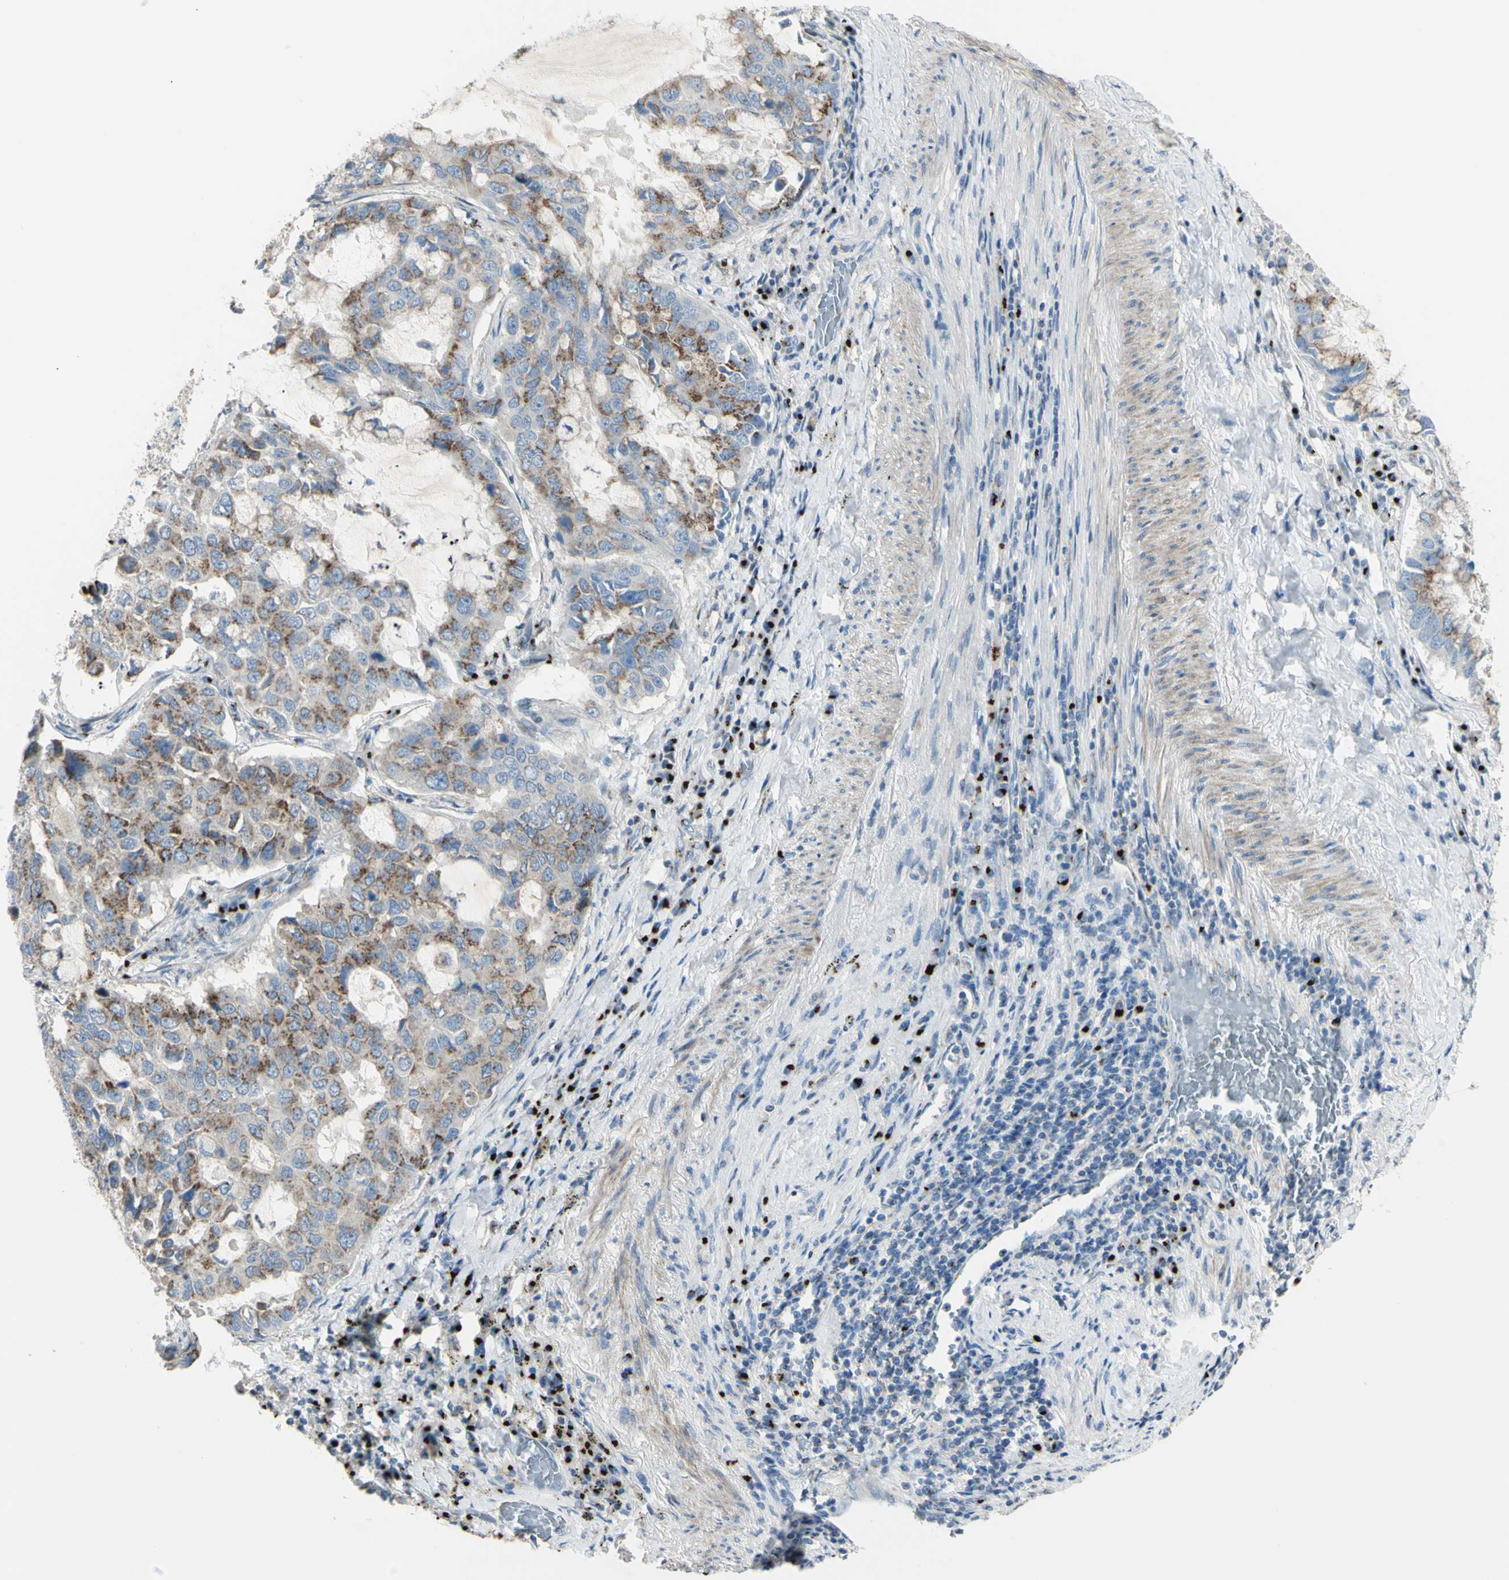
{"staining": {"intensity": "moderate", "quantity": "25%-75%", "location": "cytoplasmic/membranous"}, "tissue": "lung cancer", "cell_type": "Tumor cells", "image_type": "cancer", "snomed": [{"axis": "morphology", "description": "Adenocarcinoma, NOS"}, {"axis": "topography", "description": "Lung"}], "caption": "DAB (3,3'-diaminobenzidine) immunohistochemical staining of lung cancer (adenocarcinoma) shows moderate cytoplasmic/membranous protein expression in approximately 25%-75% of tumor cells.", "gene": "B4GALT3", "patient": {"sex": "male", "age": 64}}